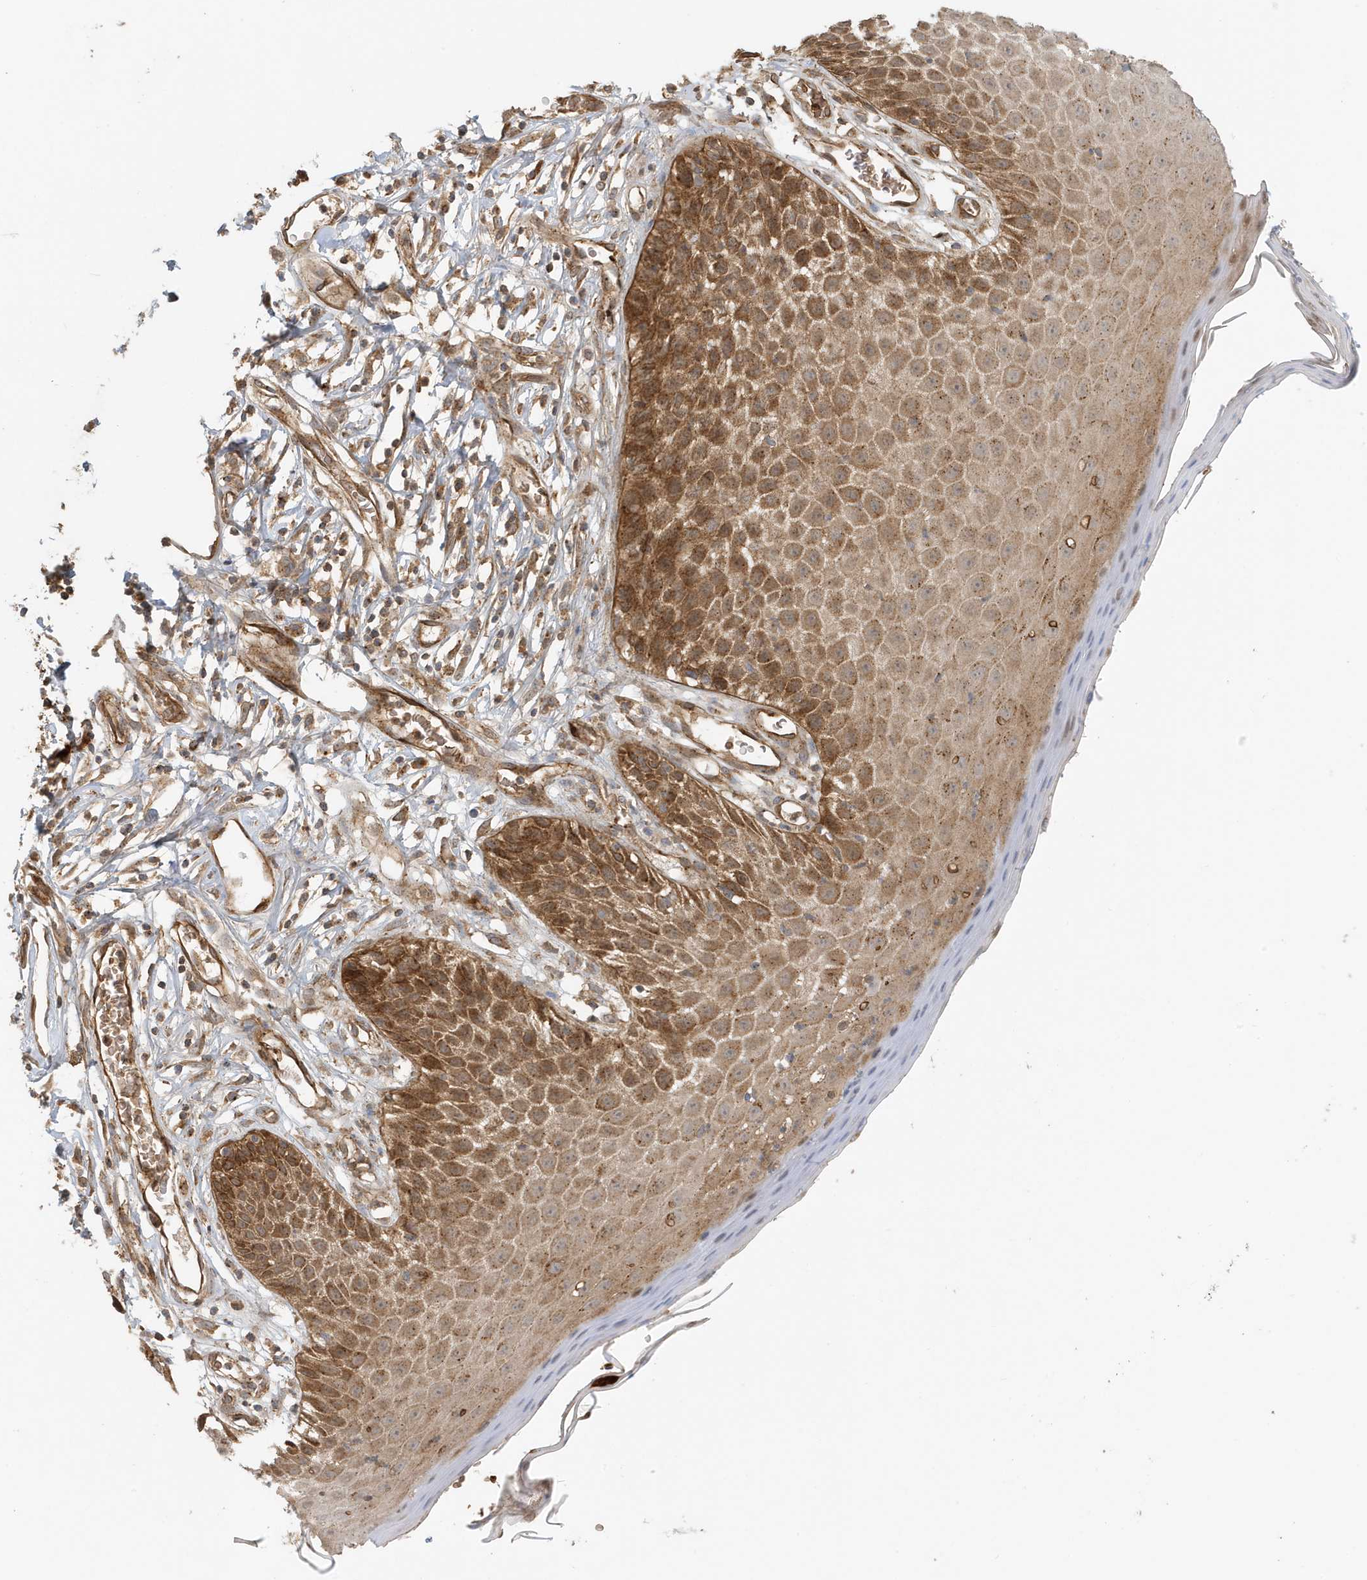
{"staining": {"intensity": "moderate", "quantity": ">75%", "location": "cytoplasmic/membranous"}, "tissue": "skin", "cell_type": "Epidermal cells", "image_type": "normal", "snomed": [{"axis": "morphology", "description": "Normal tissue, NOS"}, {"axis": "topography", "description": "Vulva"}], "caption": "Immunohistochemistry (IHC) of unremarkable human skin demonstrates medium levels of moderate cytoplasmic/membranous staining in approximately >75% of epidermal cells. Nuclei are stained in blue.", "gene": "FYCO1", "patient": {"sex": "female", "age": 68}}